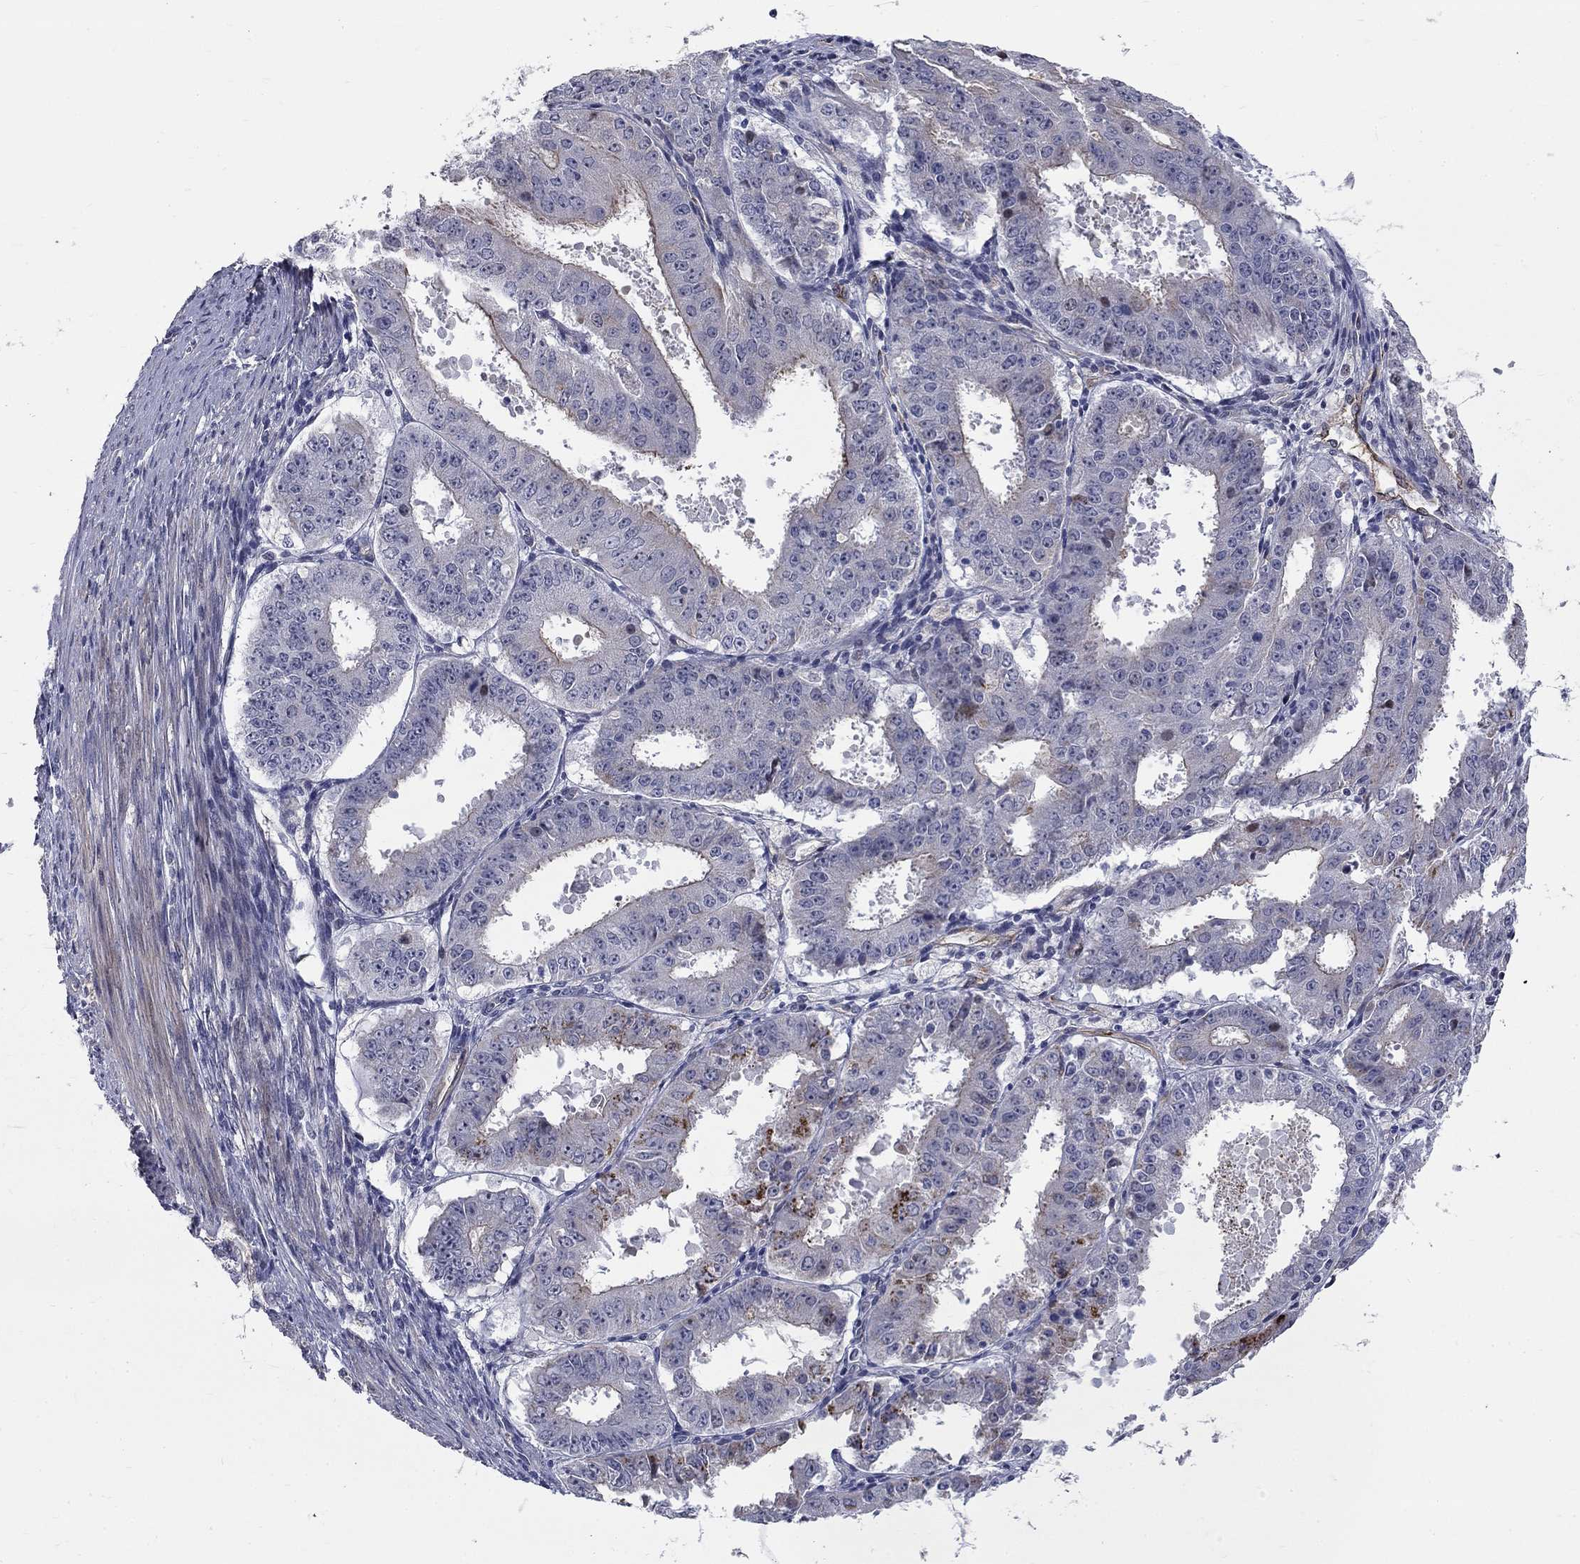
{"staining": {"intensity": "weak", "quantity": "<25%", "location": "cytoplasmic/membranous"}, "tissue": "ovarian cancer", "cell_type": "Tumor cells", "image_type": "cancer", "snomed": [{"axis": "morphology", "description": "Carcinoma, endometroid"}, {"axis": "topography", "description": "Ovary"}], "caption": "This histopathology image is of endometroid carcinoma (ovarian) stained with IHC to label a protein in brown with the nuclei are counter-stained blue. There is no expression in tumor cells.", "gene": "SLC1A1", "patient": {"sex": "female", "age": 42}}